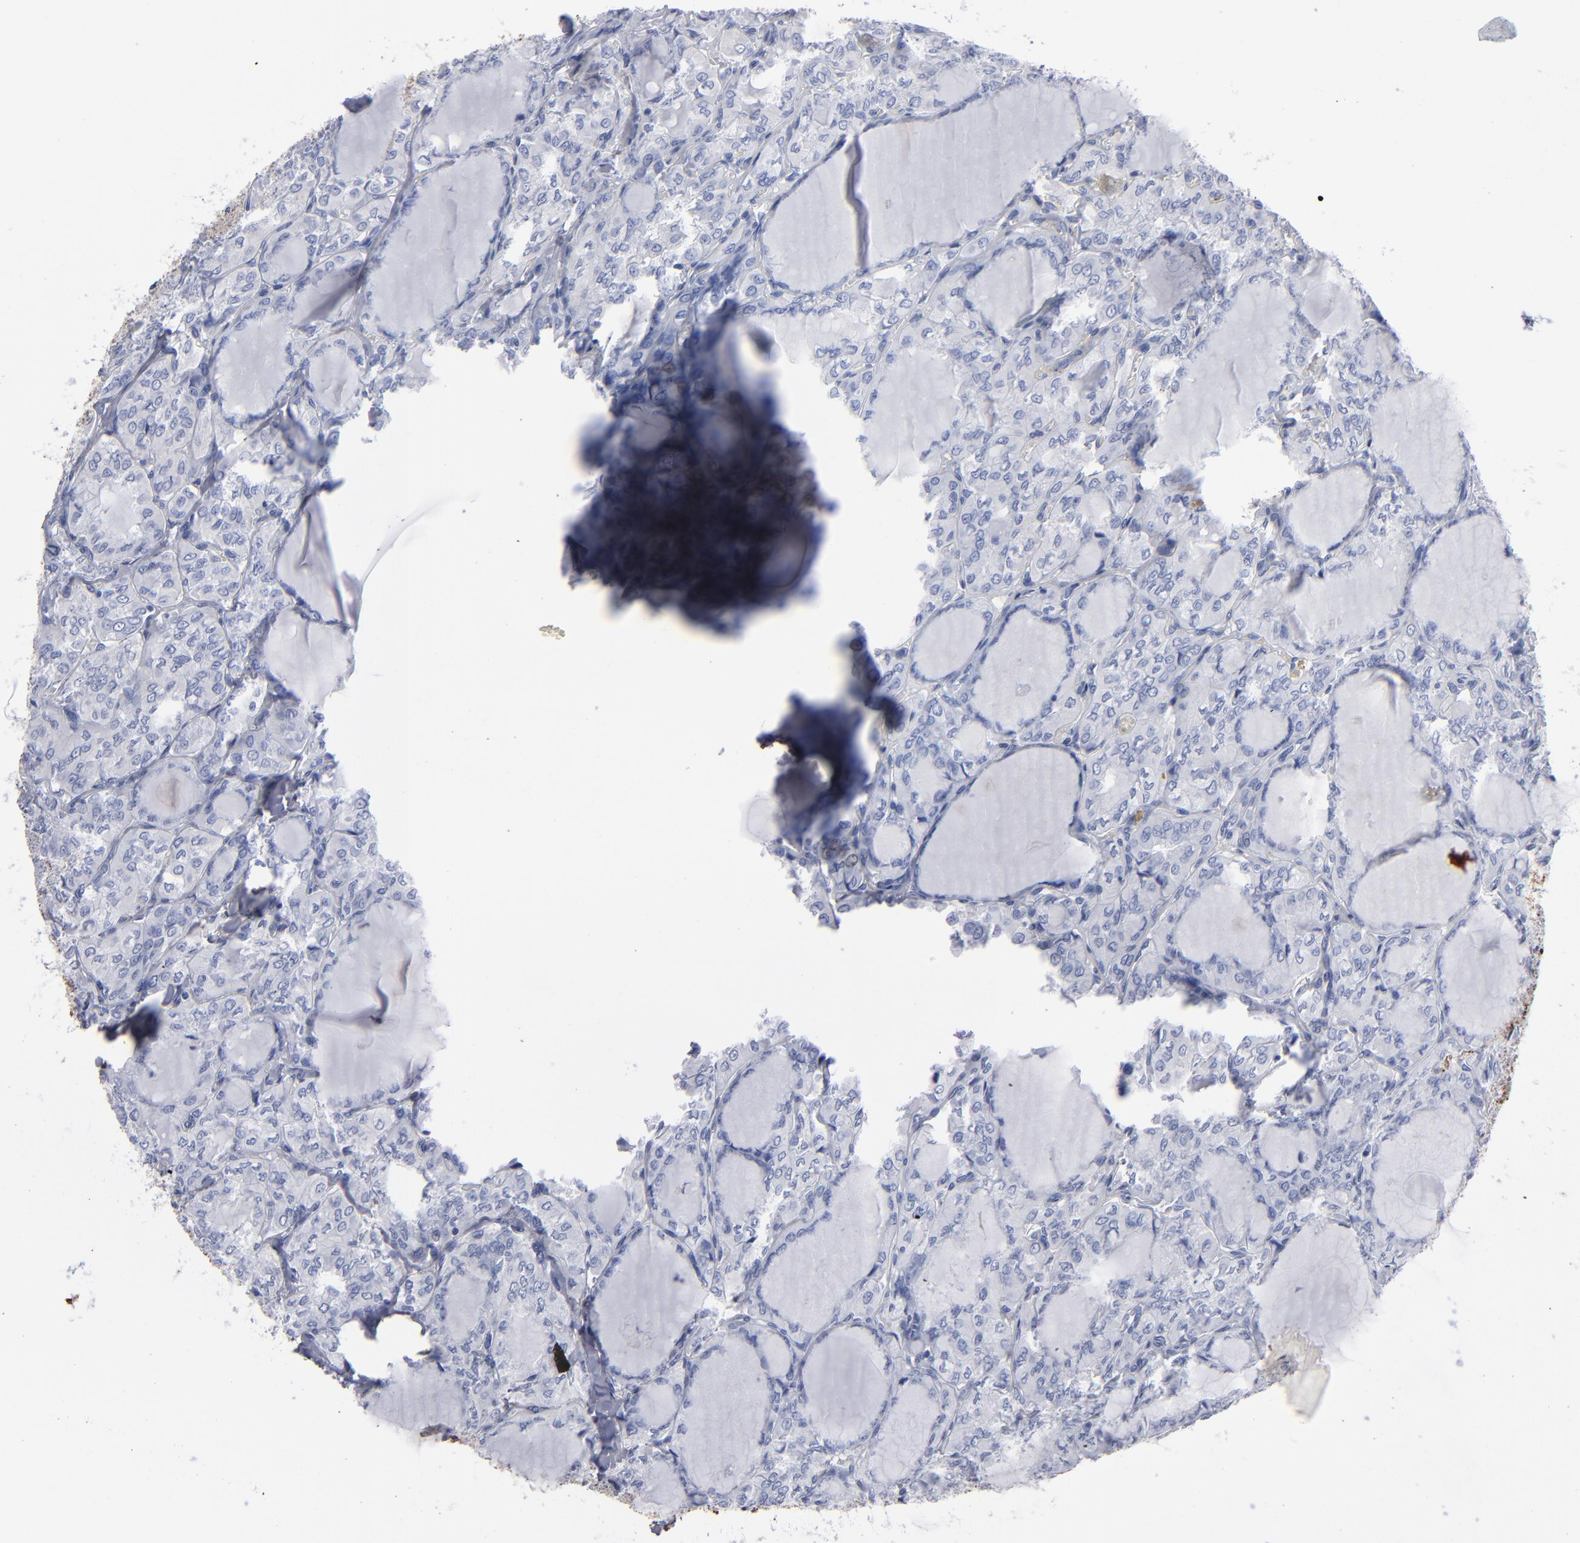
{"staining": {"intensity": "negative", "quantity": "none", "location": "none"}, "tissue": "thyroid cancer", "cell_type": "Tumor cells", "image_type": "cancer", "snomed": [{"axis": "morphology", "description": "Papillary adenocarcinoma, NOS"}, {"axis": "topography", "description": "Thyroid gland"}], "caption": "This micrograph is of thyroid papillary adenocarcinoma stained with immunohistochemistry (IHC) to label a protein in brown with the nuclei are counter-stained blue. There is no positivity in tumor cells.", "gene": "EMILIN1", "patient": {"sex": "male", "age": 20}}